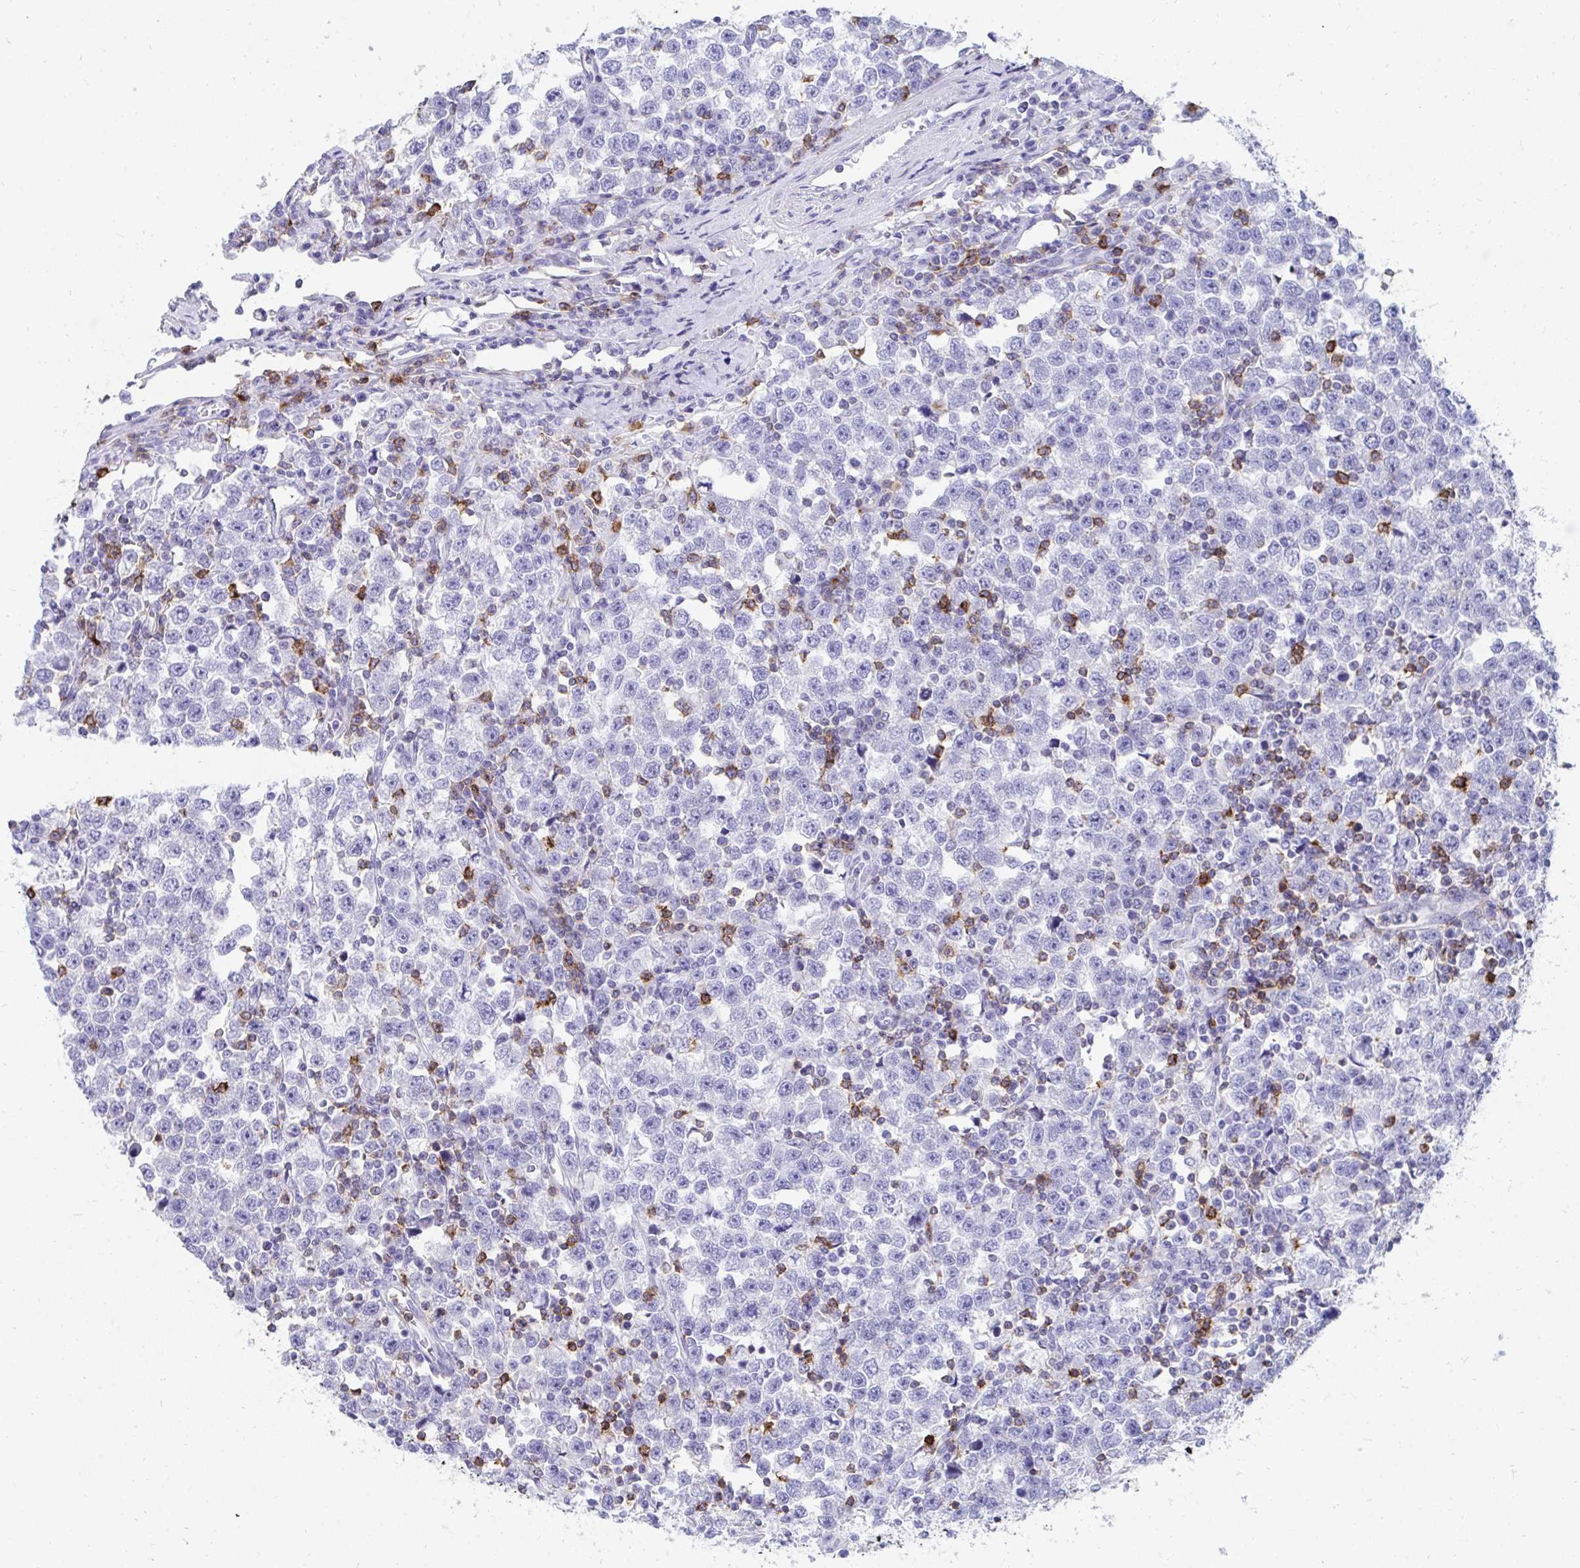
{"staining": {"intensity": "negative", "quantity": "none", "location": "none"}, "tissue": "testis cancer", "cell_type": "Tumor cells", "image_type": "cancer", "snomed": [{"axis": "morphology", "description": "Seminoma, NOS"}, {"axis": "topography", "description": "Testis"}], "caption": "High power microscopy image of an immunohistochemistry (IHC) histopathology image of testis cancer, revealing no significant expression in tumor cells.", "gene": "CD7", "patient": {"sex": "male", "age": 43}}